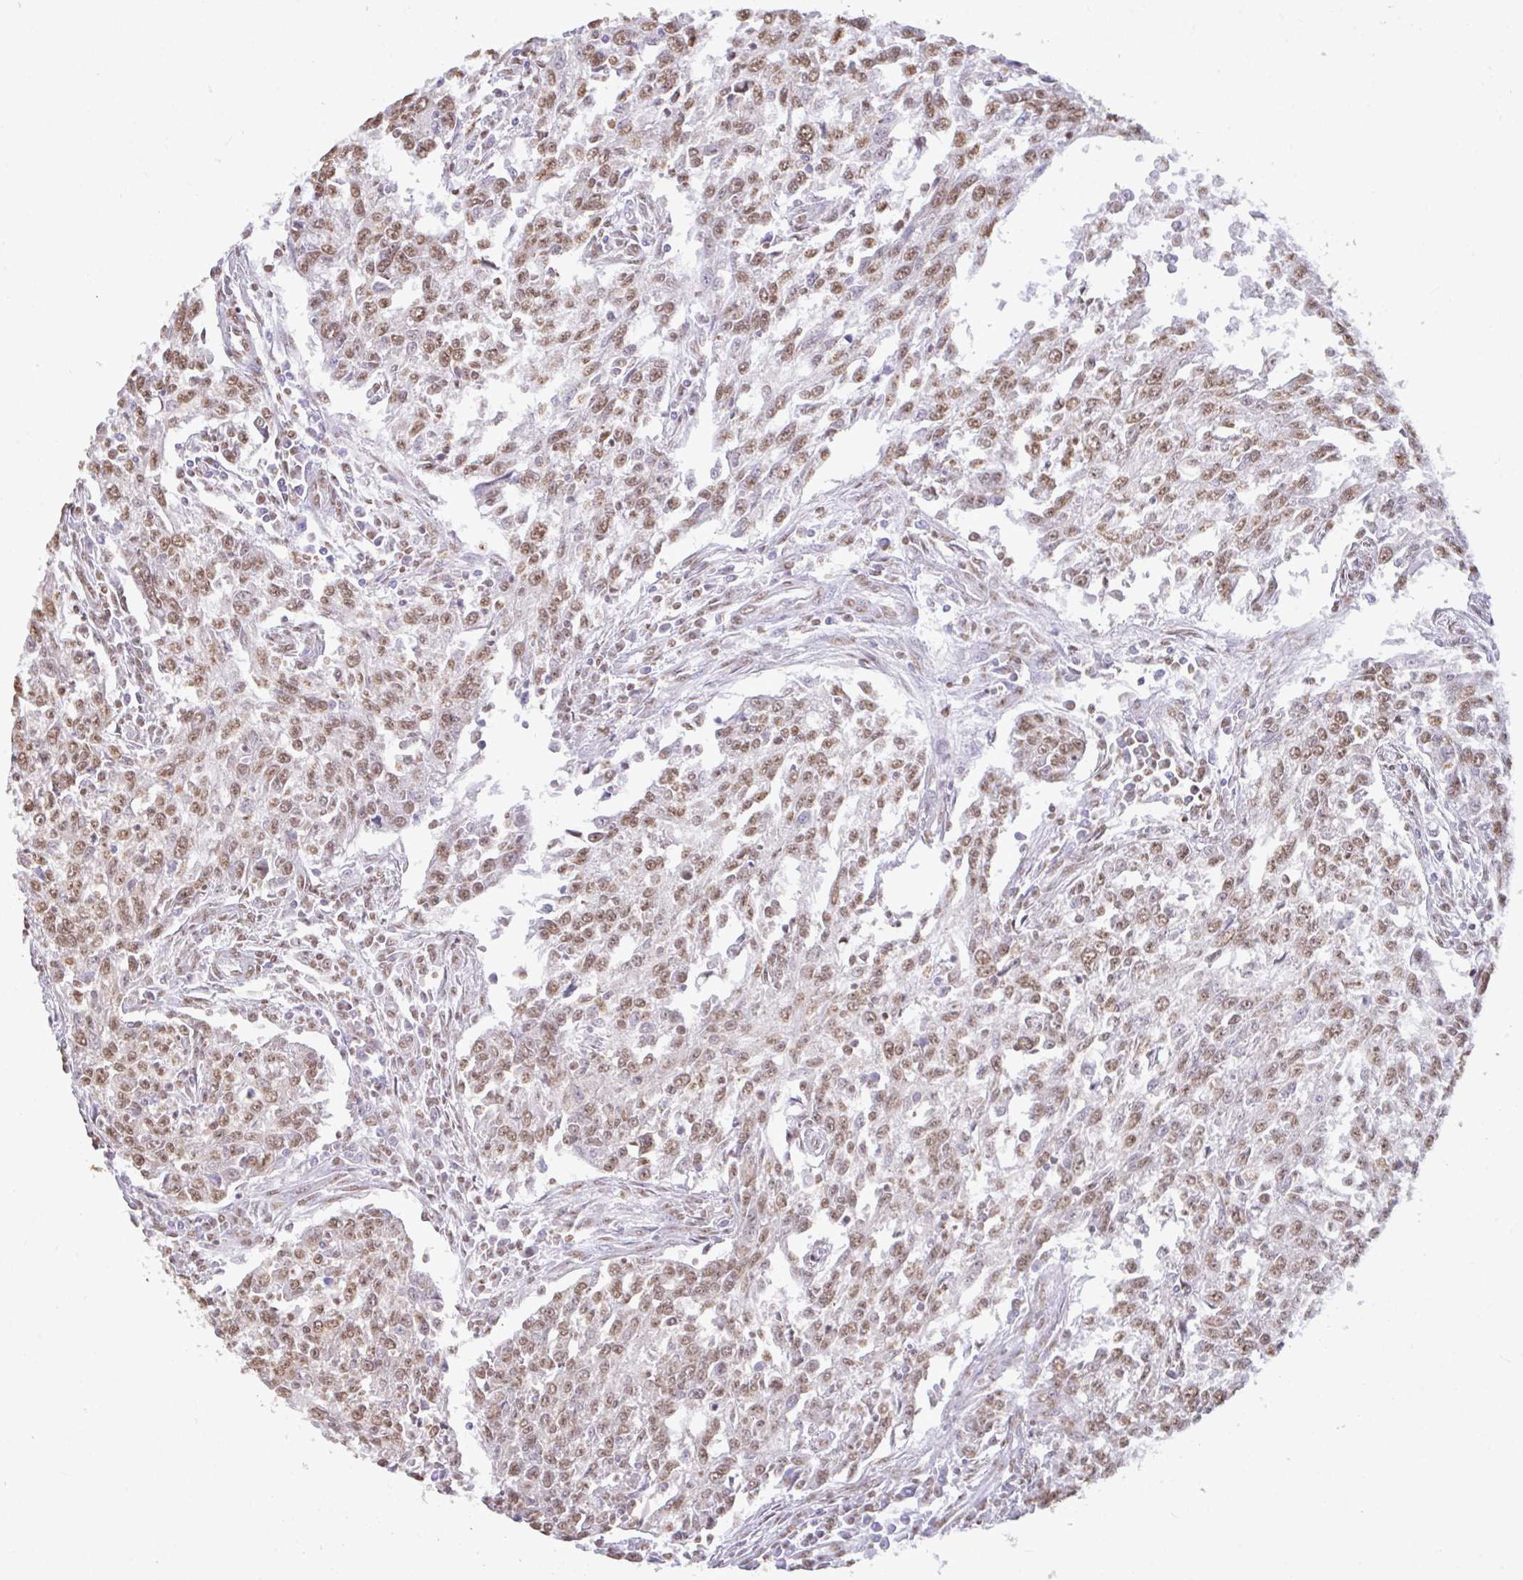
{"staining": {"intensity": "moderate", "quantity": ">75%", "location": "nuclear"}, "tissue": "breast cancer", "cell_type": "Tumor cells", "image_type": "cancer", "snomed": [{"axis": "morphology", "description": "Duct carcinoma"}, {"axis": "topography", "description": "Breast"}], "caption": "Immunohistochemistry (IHC) photomicrograph of human invasive ductal carcinoma (breast) stained for a protein (brown), which reveals medium levels of moderate nuclear expression in approximately >75% of tumor cells.", "gene": "SEMA6B", "patient": {"sex": "female", "age": 50}}